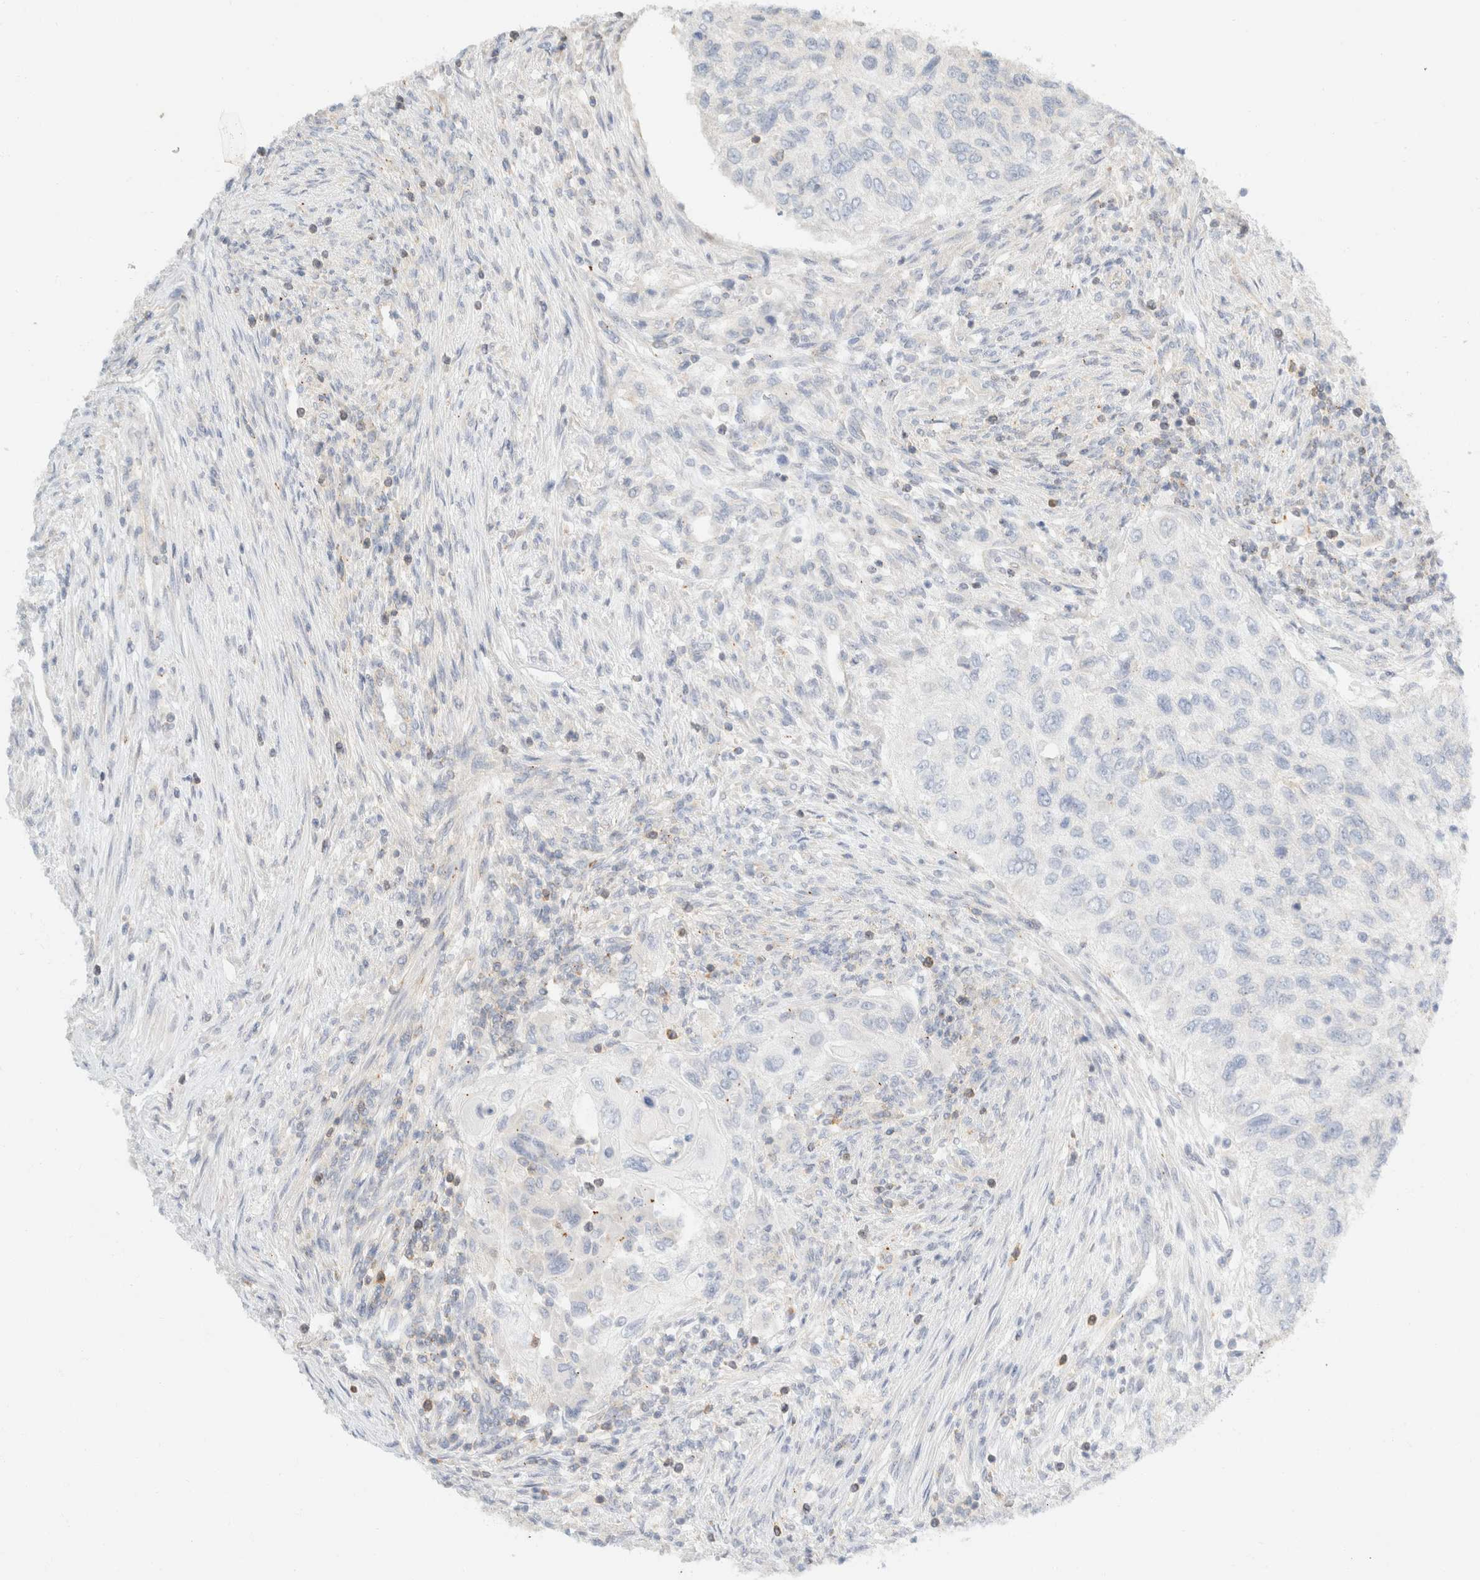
{"staining": {"intensity": "negative", "quantity": "none", "location": "none"}, "tissue": "urothelial cancer", "cell_type": "Tumor cells", "image_type": "cancer", "snomed": [{"axis": "morphology", "description": "Urothelial carcinoma, High grade"}, {"axis": "topography", "description": "Urinary bladder"}], "caption": "An IHC image of urothelial cancer is shown. There is no staining in tumor cells of urothelial cancer.", "gene": "SH3GLB2", "patient": {"sex": "female", "age": 60}}